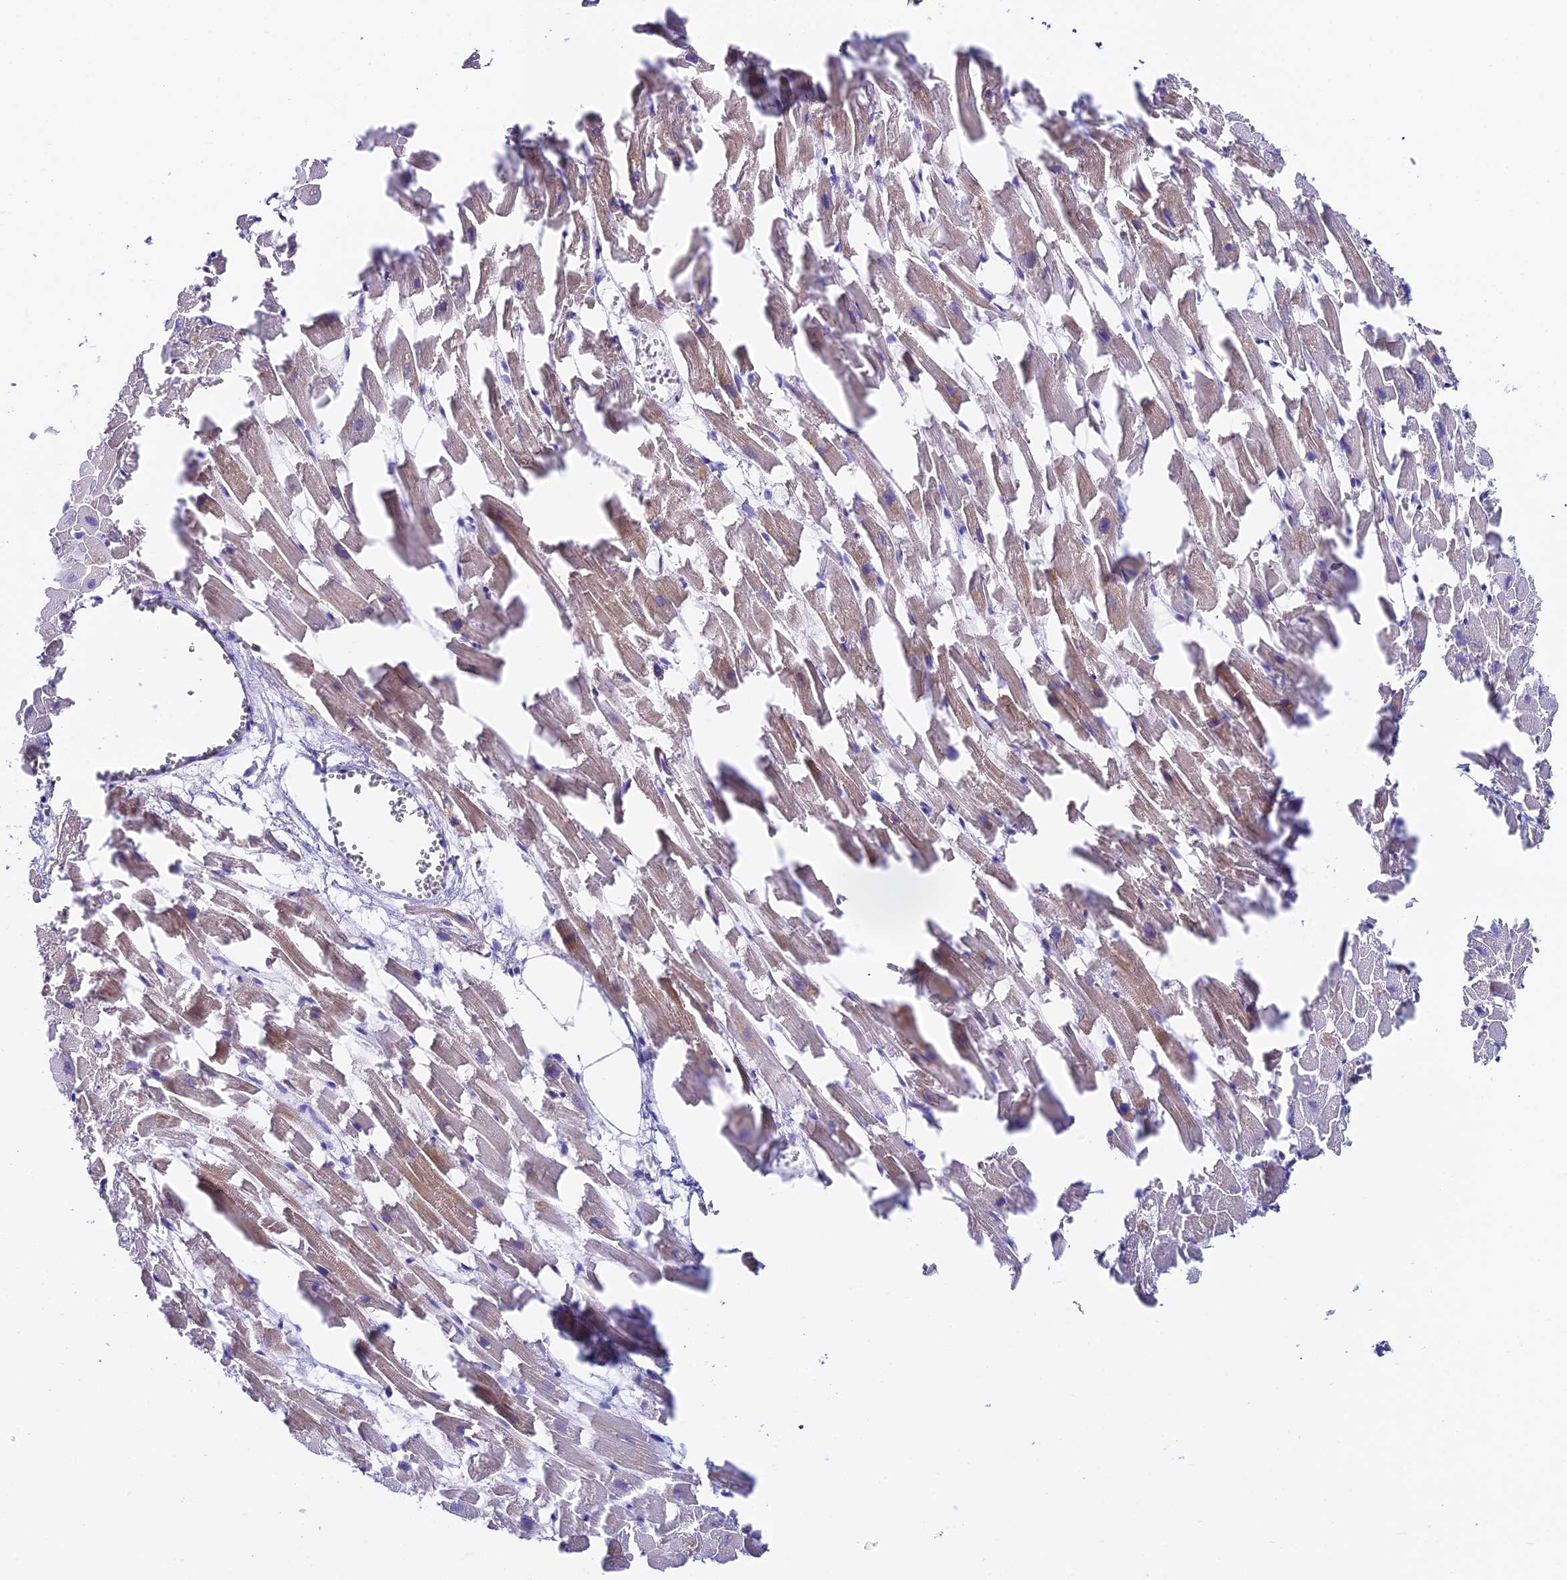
{"staining": {"intensity": "moderate", "quantity": "25%-75%", "location": "cytoplasmic/membranous,nuclear"}, "tissue": "heart muscle", "cell_type": "Cardiomyocytes", "image_type": "normal", "snomed": [{"axis": "morphology", "description": "Normal tissue, NOS"}, {"axis": "topography", "description": "Heart"}], "caption": "DAB immunohistochemical staining of benign heart muscle shows moderate cytoplasmic/membranous,nuclear protein expression in about 25%-75% of cardiomyocytes.", "gene": "DUSP29", "patient": {"sex": "female", "age": 64}}